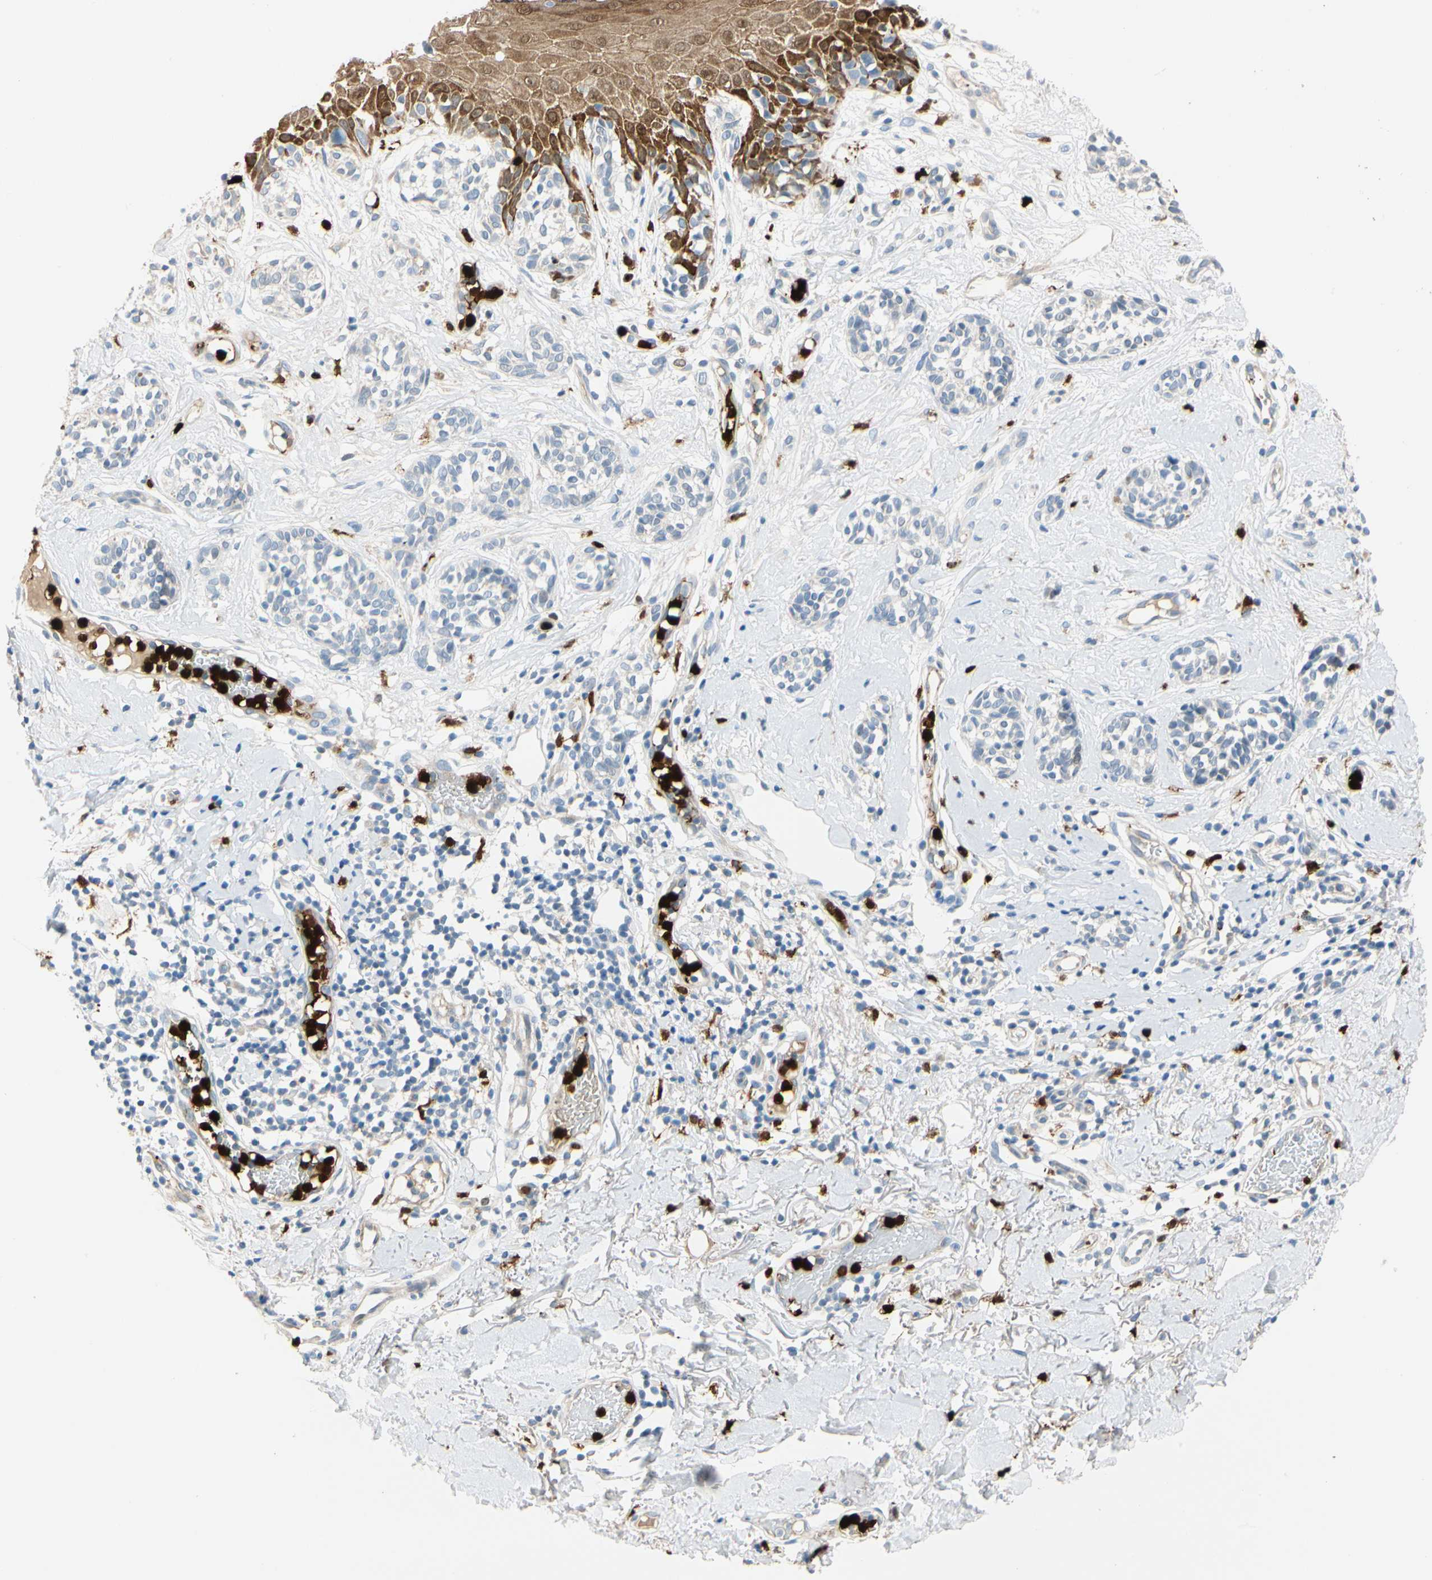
{"staining": {"intensity": "negative", "quantity": "none", "location": "none"}, "tissue": "melanoma", "cell_type": "Tumor cells", "image_type": "cancer", "snomed": [{"axis": "morphology", "description": "Malignant melanoma, NOS"}, {"axis": "topography", "description": "Skin"}], "caption": "An immunohistochemistry (IHC) photomicrograph of melanoma is shown. There is no staining in tumor cells of melanoma.", "gene": "TRAF5", "patient": {"sex": "male", "age": 64}}